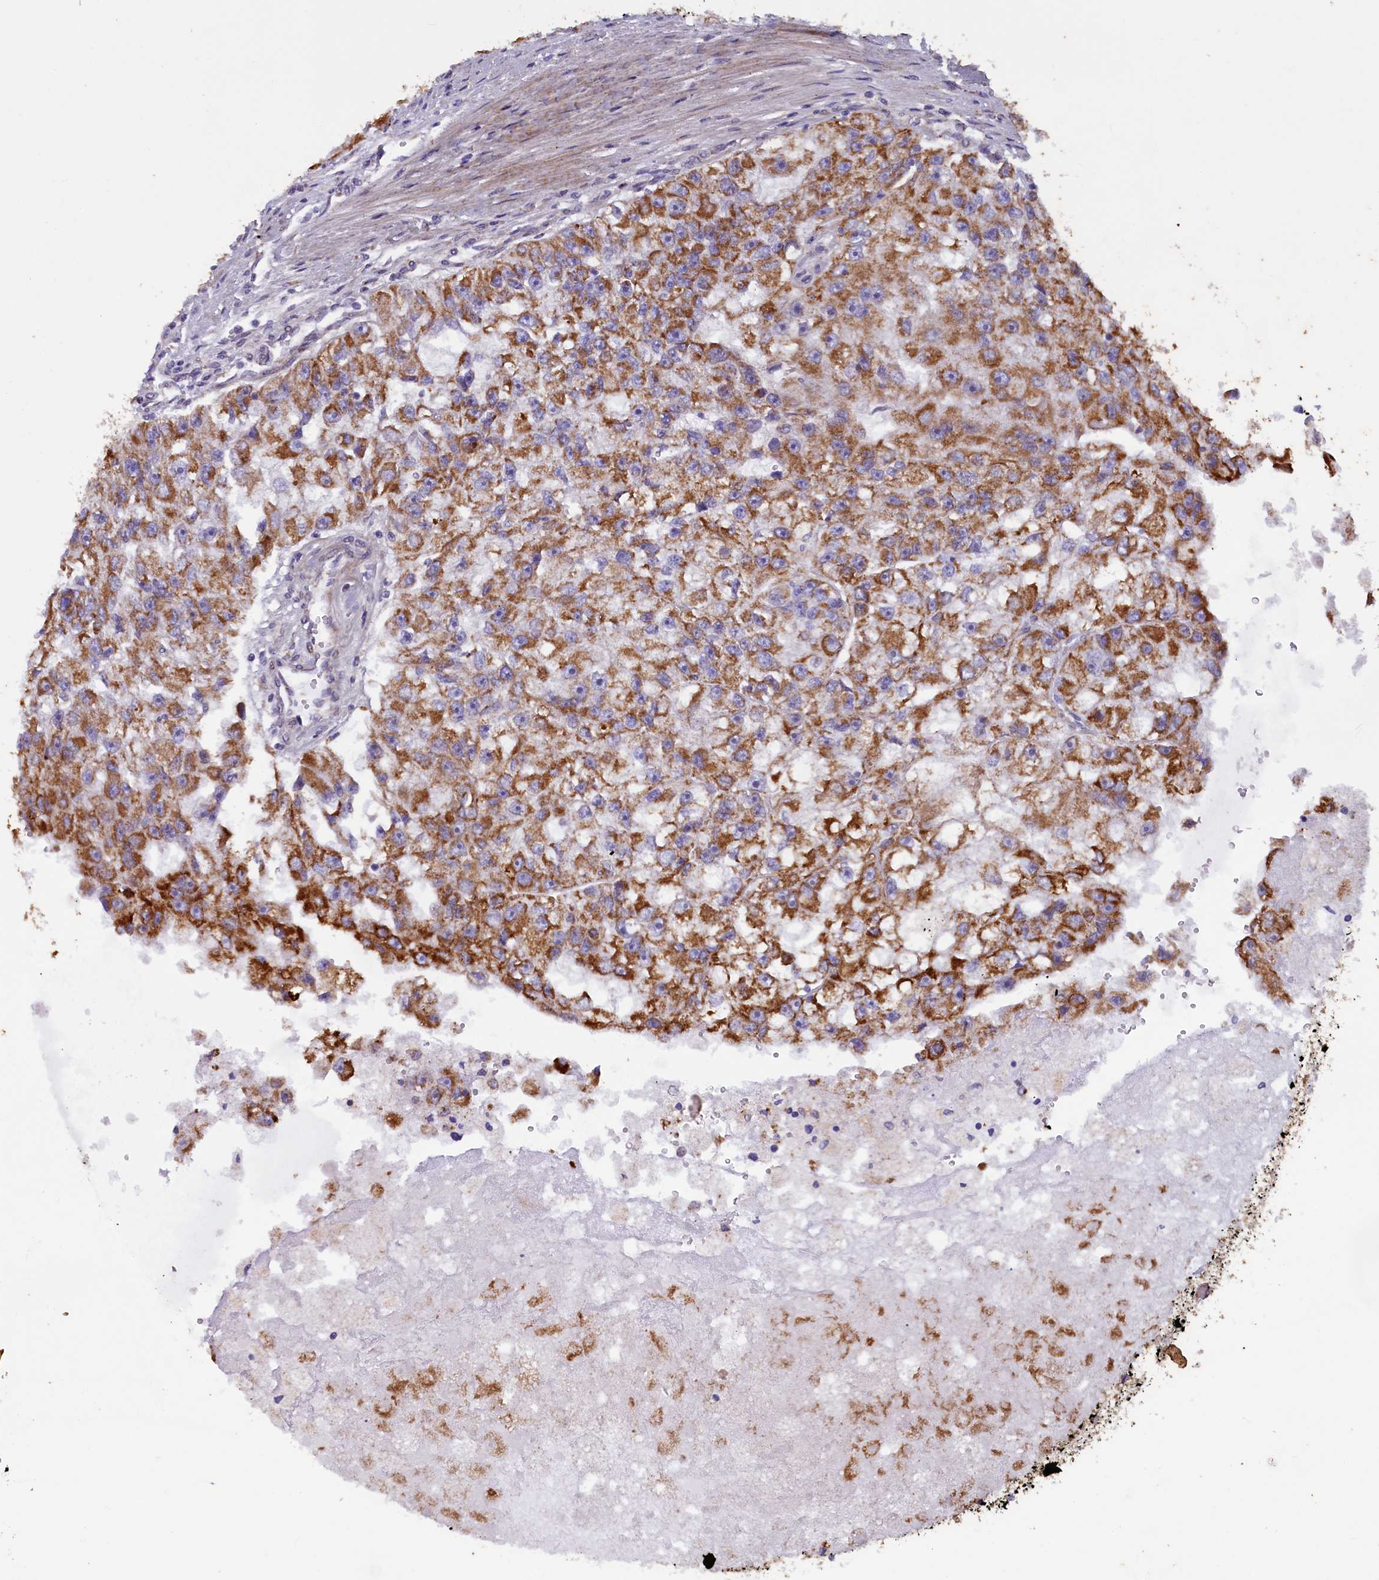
{"staining": {"intensity": "moderate", "quantity": ">75%", "location": "cytoplasmic/membranous"}, "tissue": "renal cancer", "cell_type": "Tumor cells", "image_type": "cancer", "snomed": [{"axis": "morphology", "description": "Adenocarcinoma, NOS"}, {"axis": "topography", "description": "Kidney"}], "caption": "Tumor cells reveal medium levels of moderate cytoplasmic/membranous expression in about >75% of cells in renal cancer.", "gene": "ACAD8", "patient": {"sex": "male", "age": 63}}